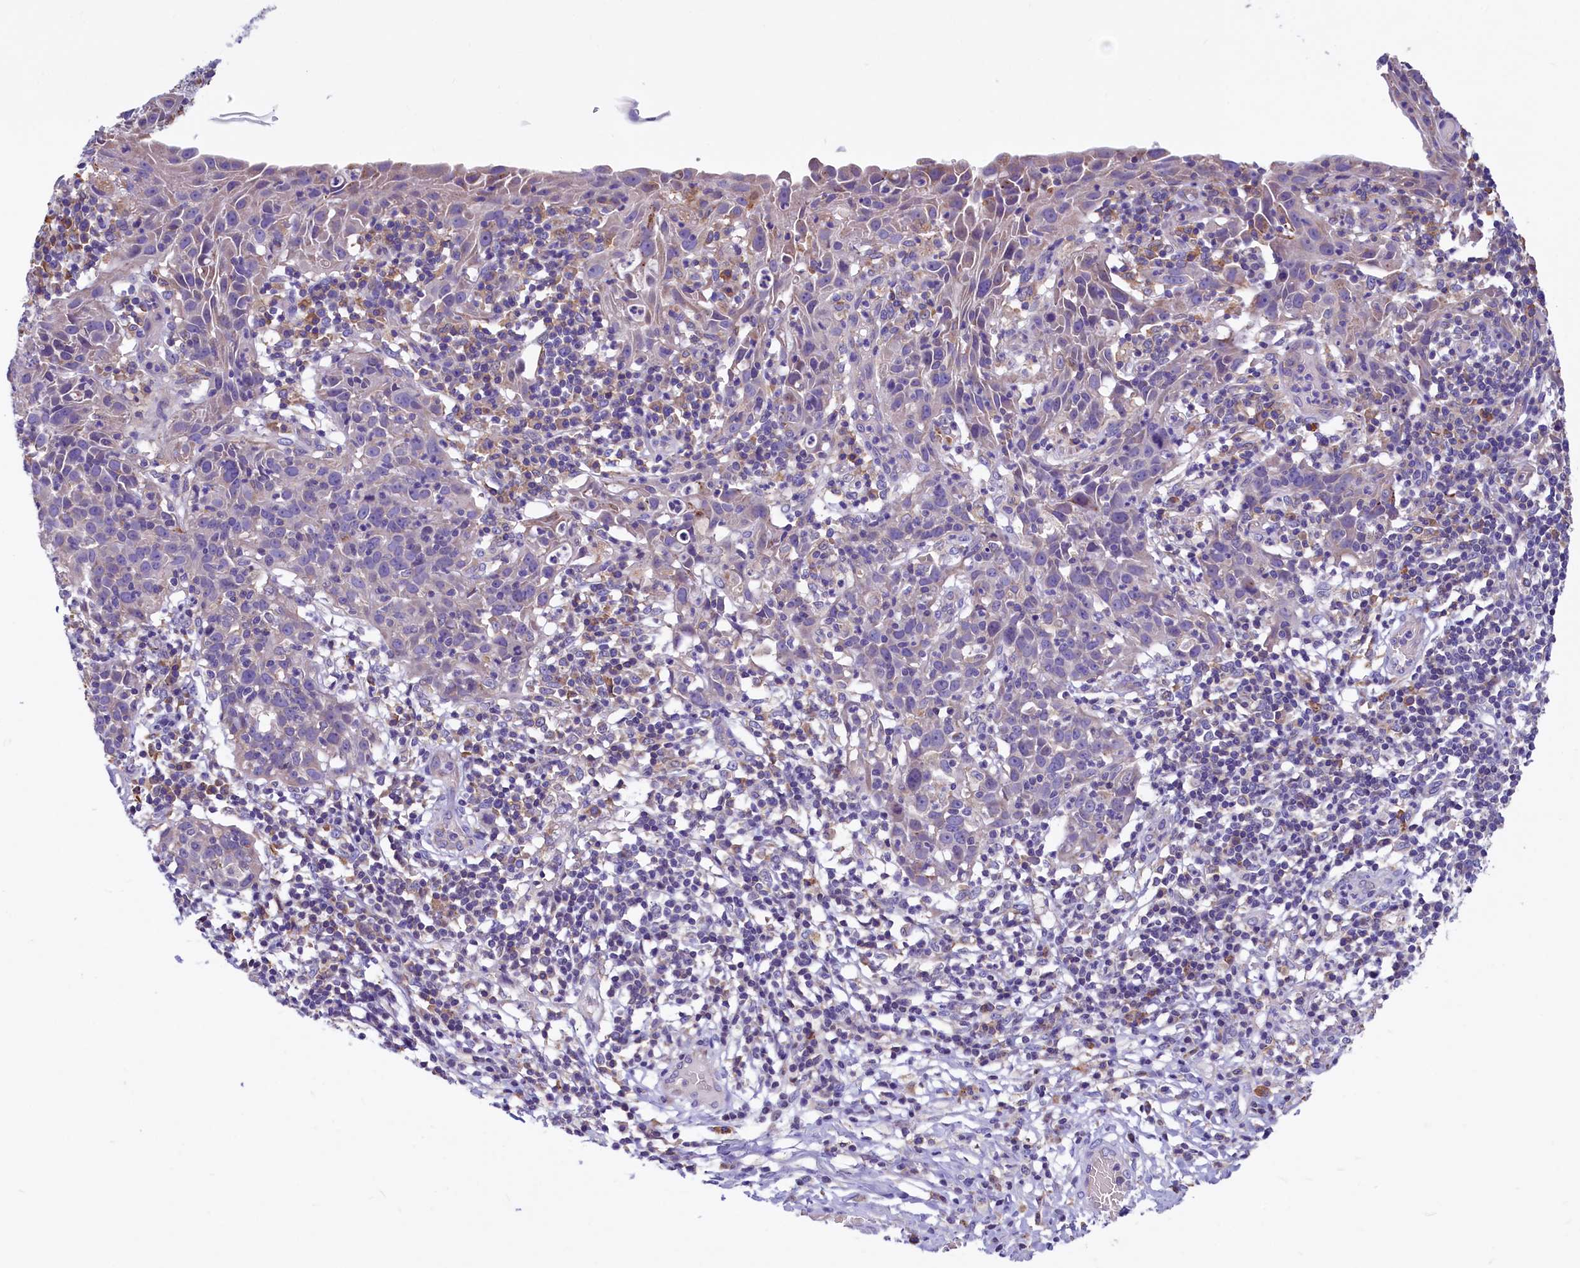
{"staining": {"intensity": "negative", "quantity": "none", "location": "none"}, "tissue": "cervical cancer", "cell_type": "Tumor cells", "image_type": "cancer", "snomed": [{"axis": "morphology", "description": "Squamous cell carcinoma, NOS"}, {"axis": "topography", "description": "Cervix"}], "caption": "Human squamous cell carcinoma (cervical) stained for a protein using IHC demonstrates no expression in tumor cells.", "gene": "HPS6", "patient": {"sex": "female", "age": 50}}